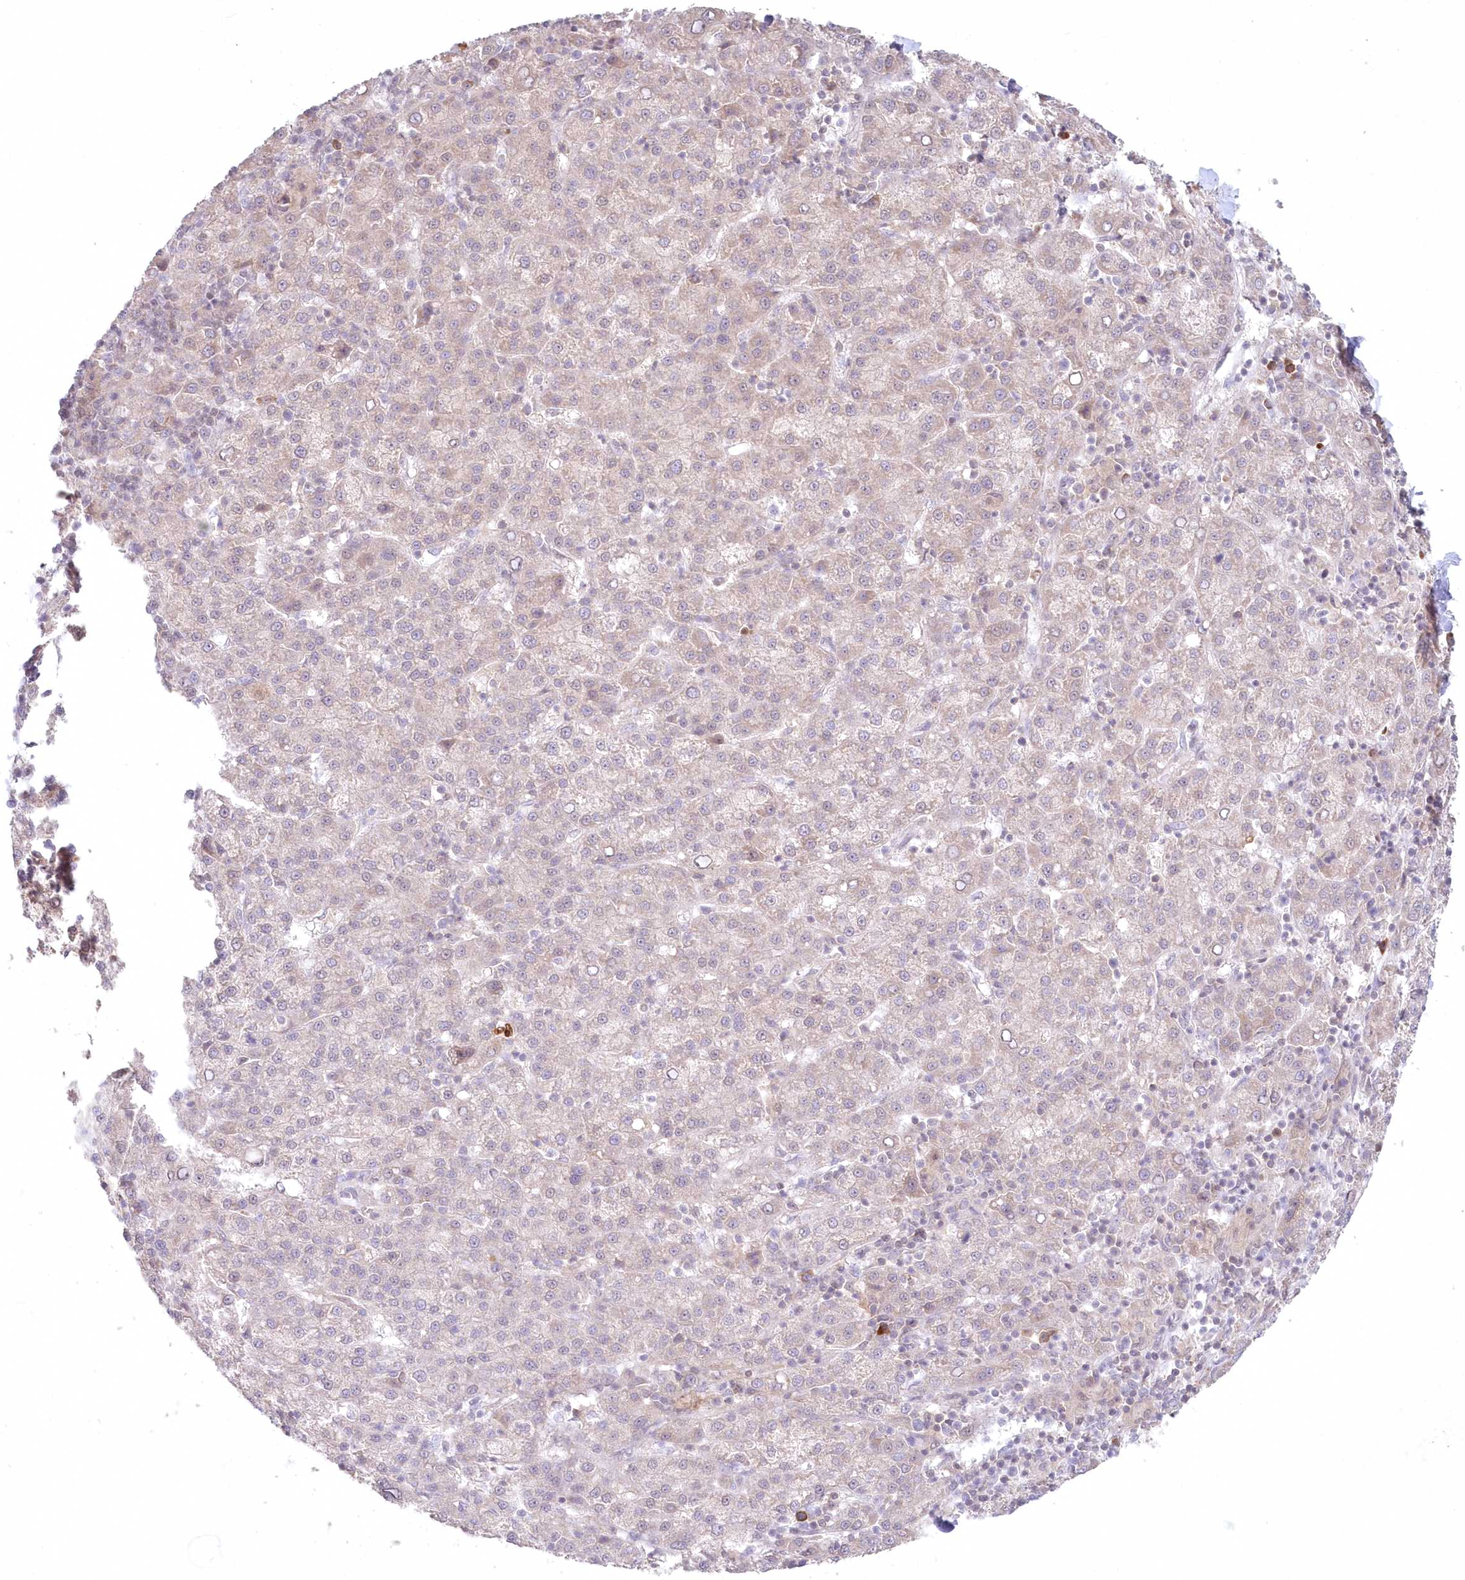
{"staining": {"intensity": "negative", "quantity": "none", "location": "none"}, "tissue": "liver cancer", "cell_type": "Tumor cells", "image_type": "cancer", "snomed": [{"axis": "morphology", "description": "Carcinoma, Hepatocellular, NOS"}, {"axis": "topography", "description": "Liver"}], "caption": "Tumor cells are negative for protein expression in human liver hepatocellular carcinoma.", "gene": "ASCC1", "patient": {"sex": "female", "age": 58}}